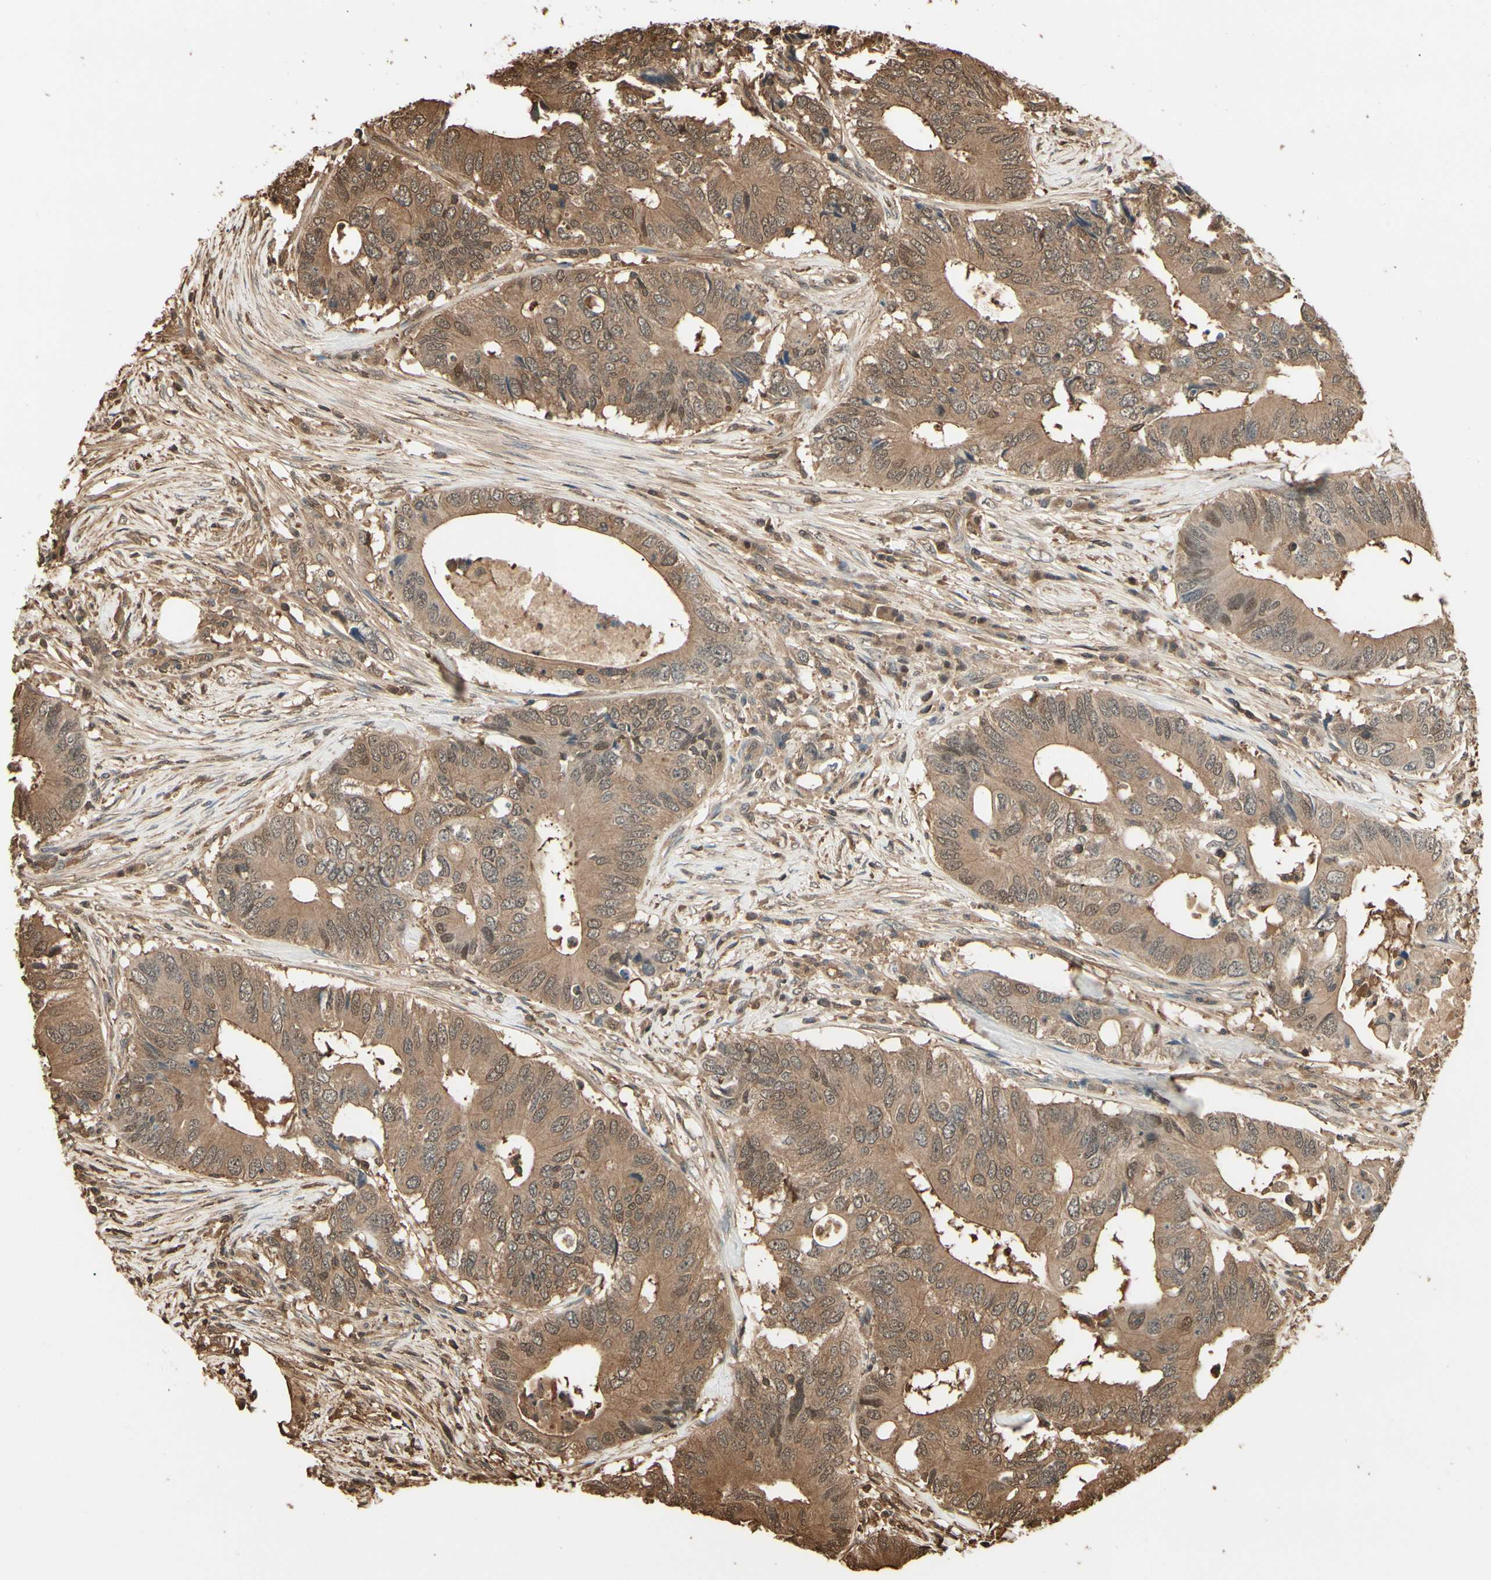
{"staining": {"intensity": "moderate", "quantity": ">75%", "location": "cytoplasmic/membranous,nuclear"}, "tissue": "colorectal cancer", "cell_type": "Tumor cells", "image_type": "cancer", "snomed": [{"axis": "morphology", "description": "Adenocarcinoma, NOS"}, {"axis": "topography", "description": "Colon"}], "caption": "A micrograph showing moderate cytoplasmic/membranous and nuclear positivity in approximately >75% of tumor cells in colorectal adenocarcinoma, as visualized by brown immunohistochemical staining.", "gene": "YWHAE", "patient": {"sex": "male", "age": 71}}